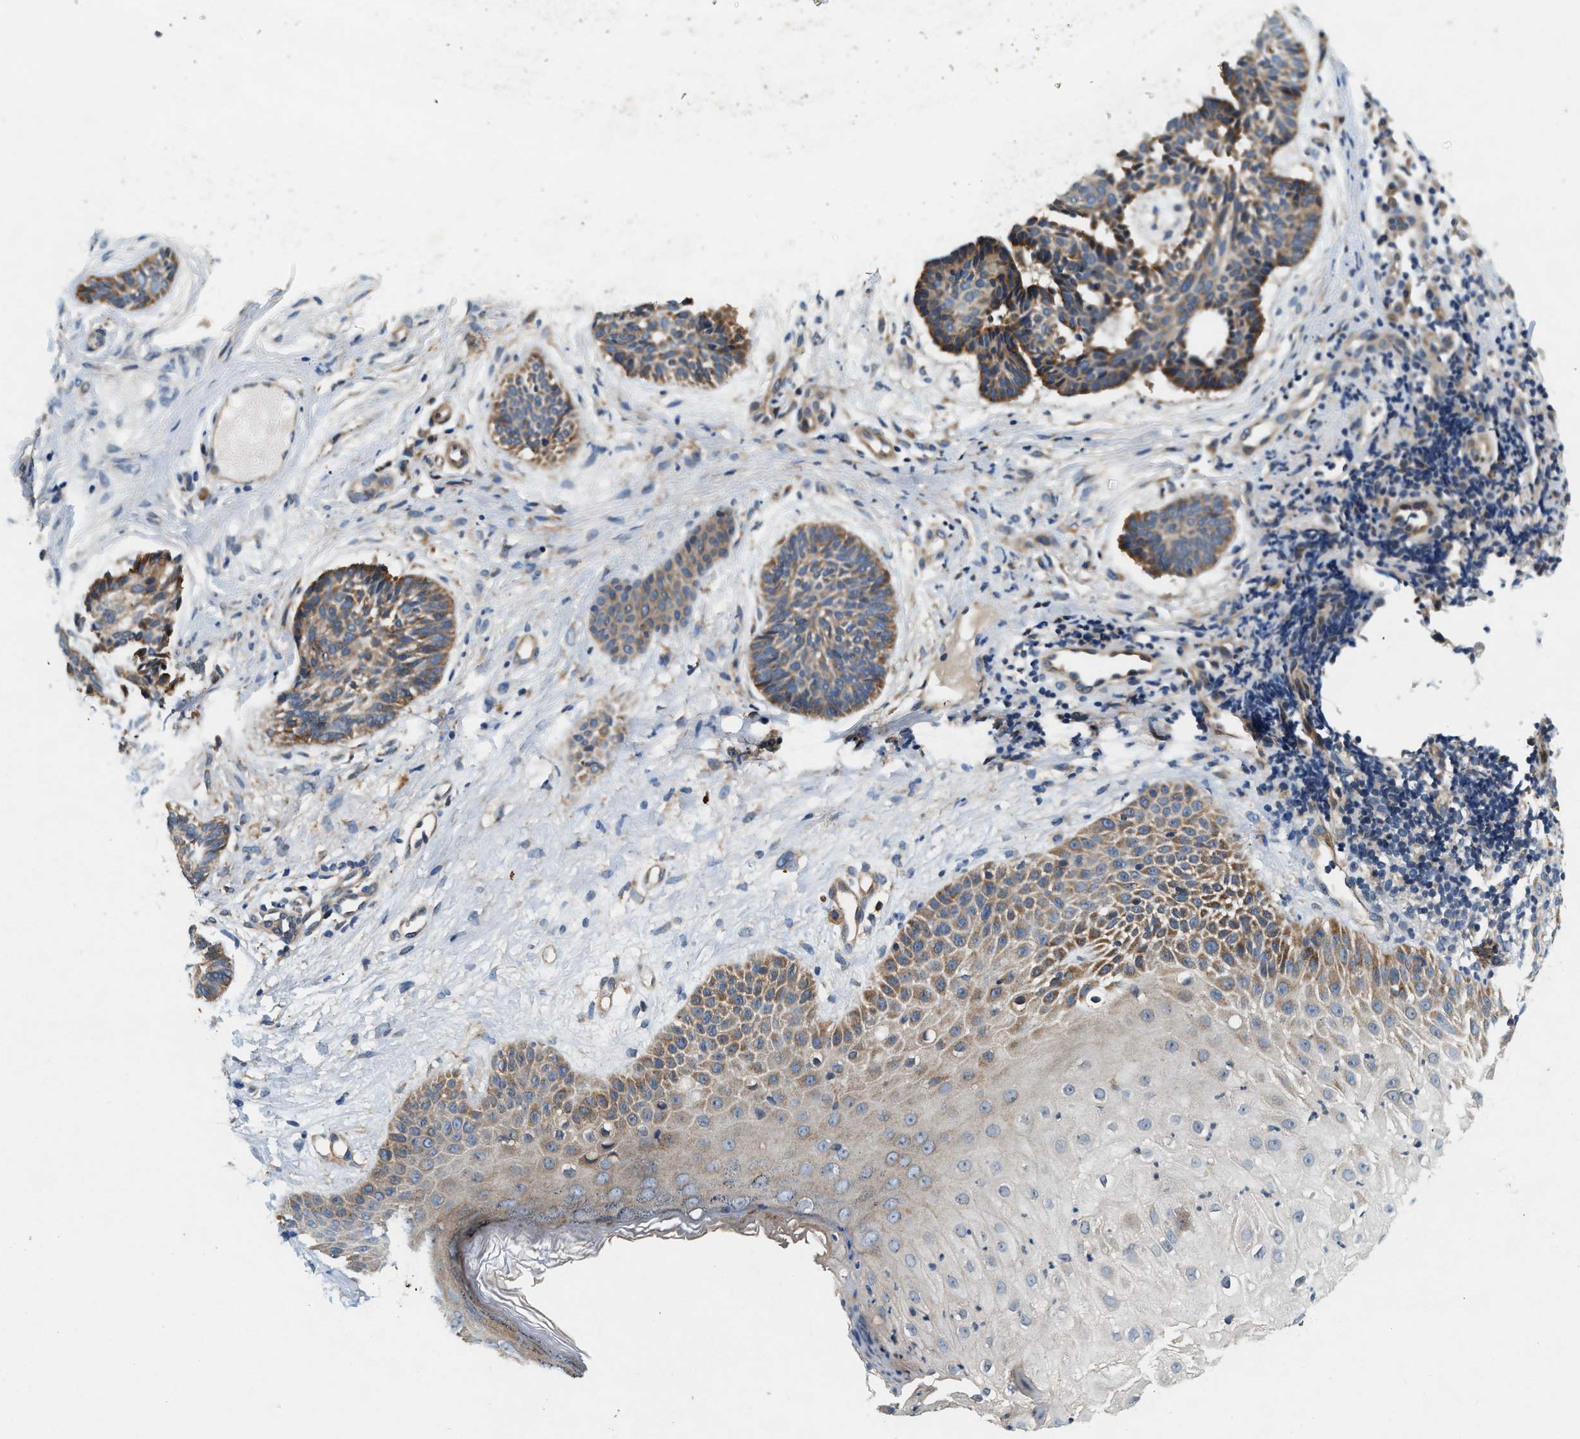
{"staining": {"intensity": "moderate", "quantity": ">75%", "location": "cytoplasmic/membranous"}, "tissue": "skin cancer", "cell_type": "Tumor cells", "image_type": "cancer", "snomed": [{"axis": "morphology", "description": "Normal tissue, NOS"}, {"axis": "morphology", "description": "Basal cell carcinoma"}, {"axis": "topography", "description": "Skin"}], "caption": "This photomicrograph reveals IHC staining of human skin cancer (basal cell carcinoma), with medium moderate cytoplasmic/membranous positivity in about >75% of tumor cells.", "gene": "DUSP10", "patient": {"sex": "male", "age": 63}}